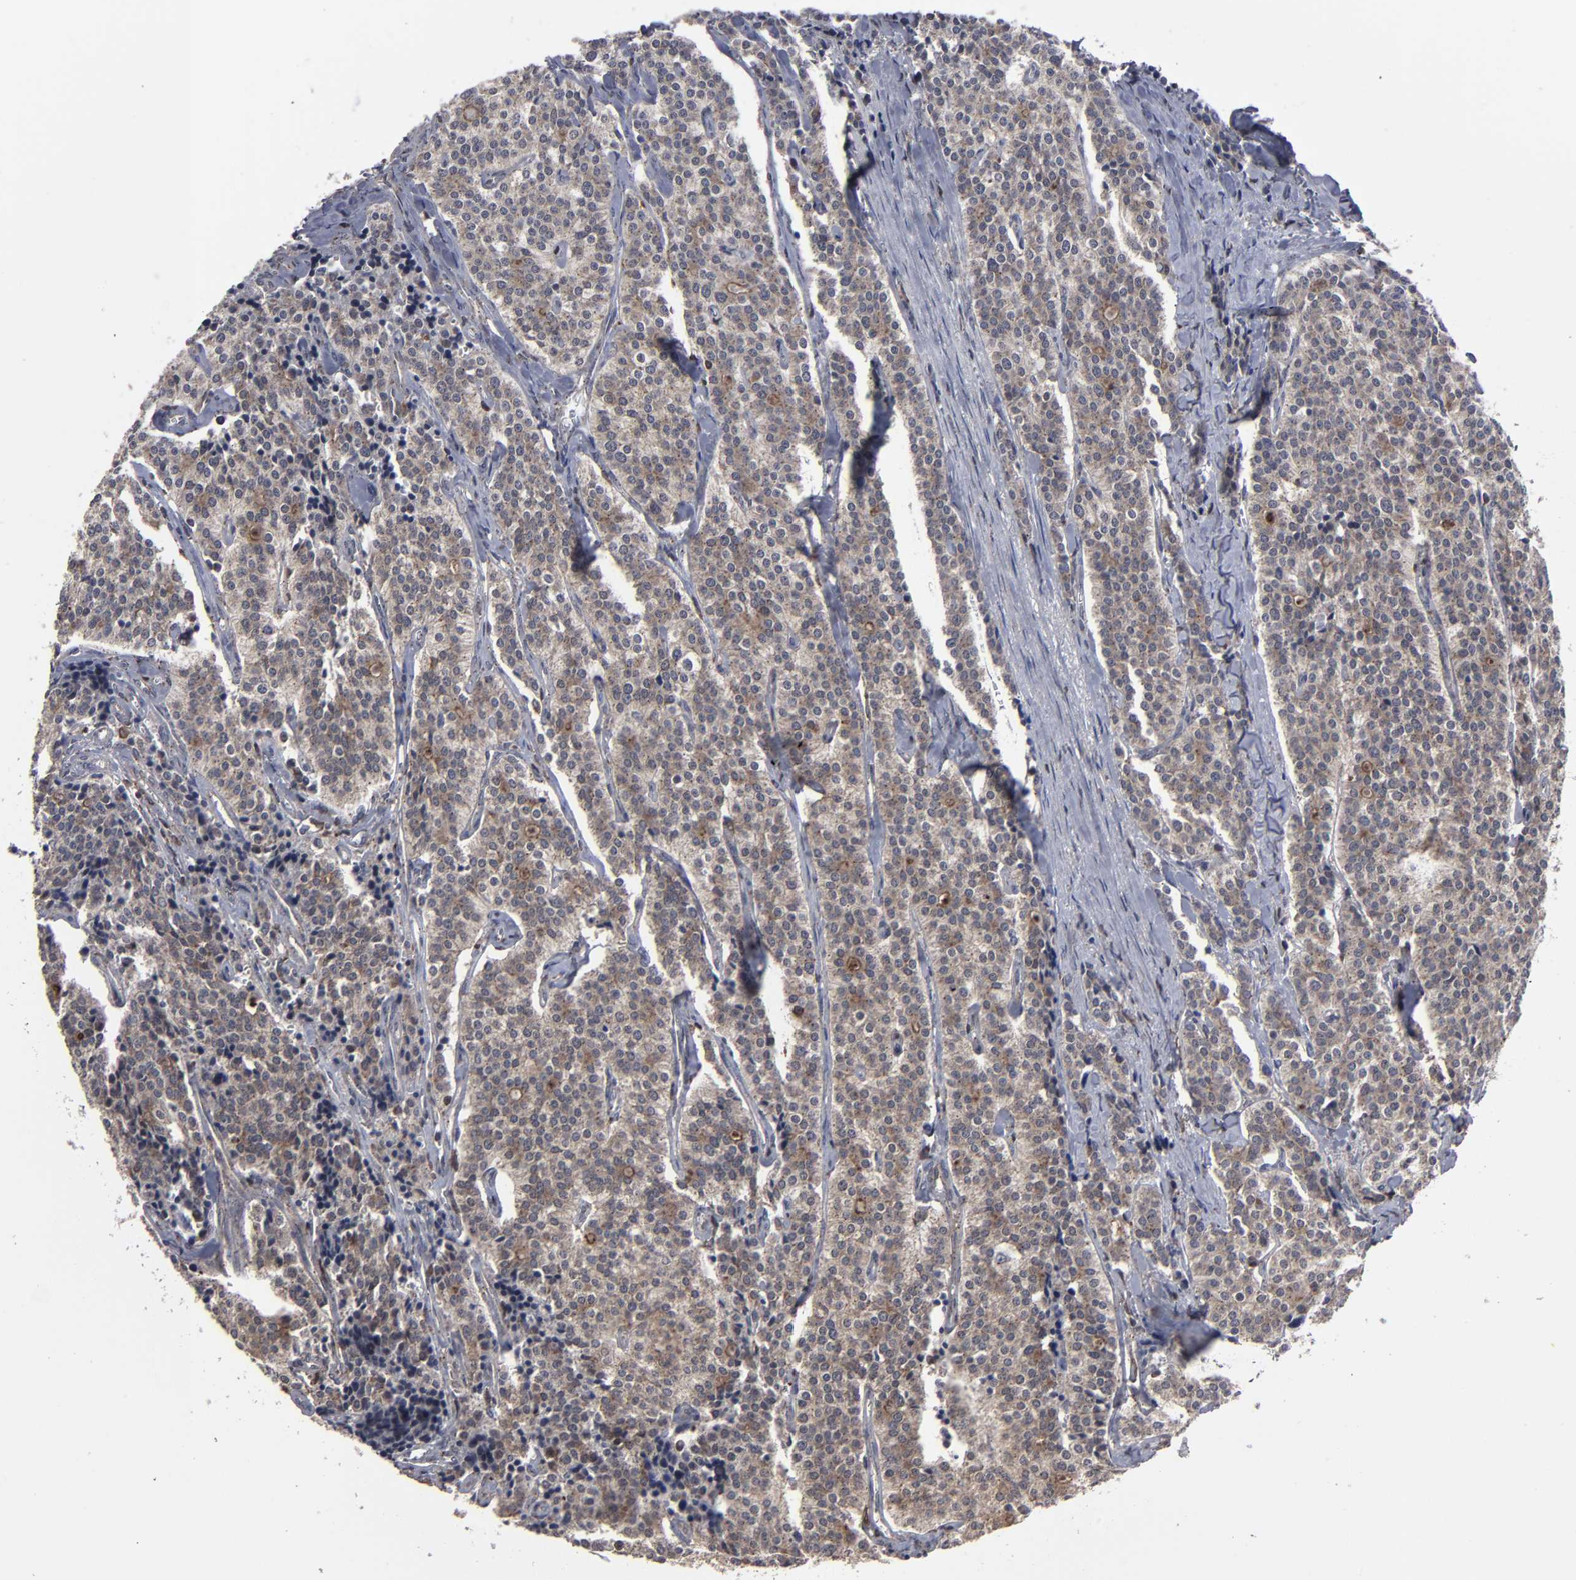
{"staining": {"intensity": "moderate", "quantity": ">75%", "location": "cytoplasmic/membranous"}, "tissue": "carcinoid", "cell_type": "Tumor cells", "image_type": "cancer", "snomed": [{"axis": "morphology", "description": "Carcinoid, malignant, NOS"}, {"axis": "topography", "description": "Small intestine"}], "caption": "Immunohistochemistry (IHC) (DAB (3,3'-diaminobenzidine)) staining of human malignant carcinoid exhibits moderate cytoplasmic/membranous protein staining in about >75% of tumor cells. The staining is performed using DAB (3,3'-diaminobenzidine) brown chromogen to label protein expression. The nuclei are counter-stained blue using hematoxylin.", "gene": "KIAA2026", "patient": {"sex": "male", "age": 63}}